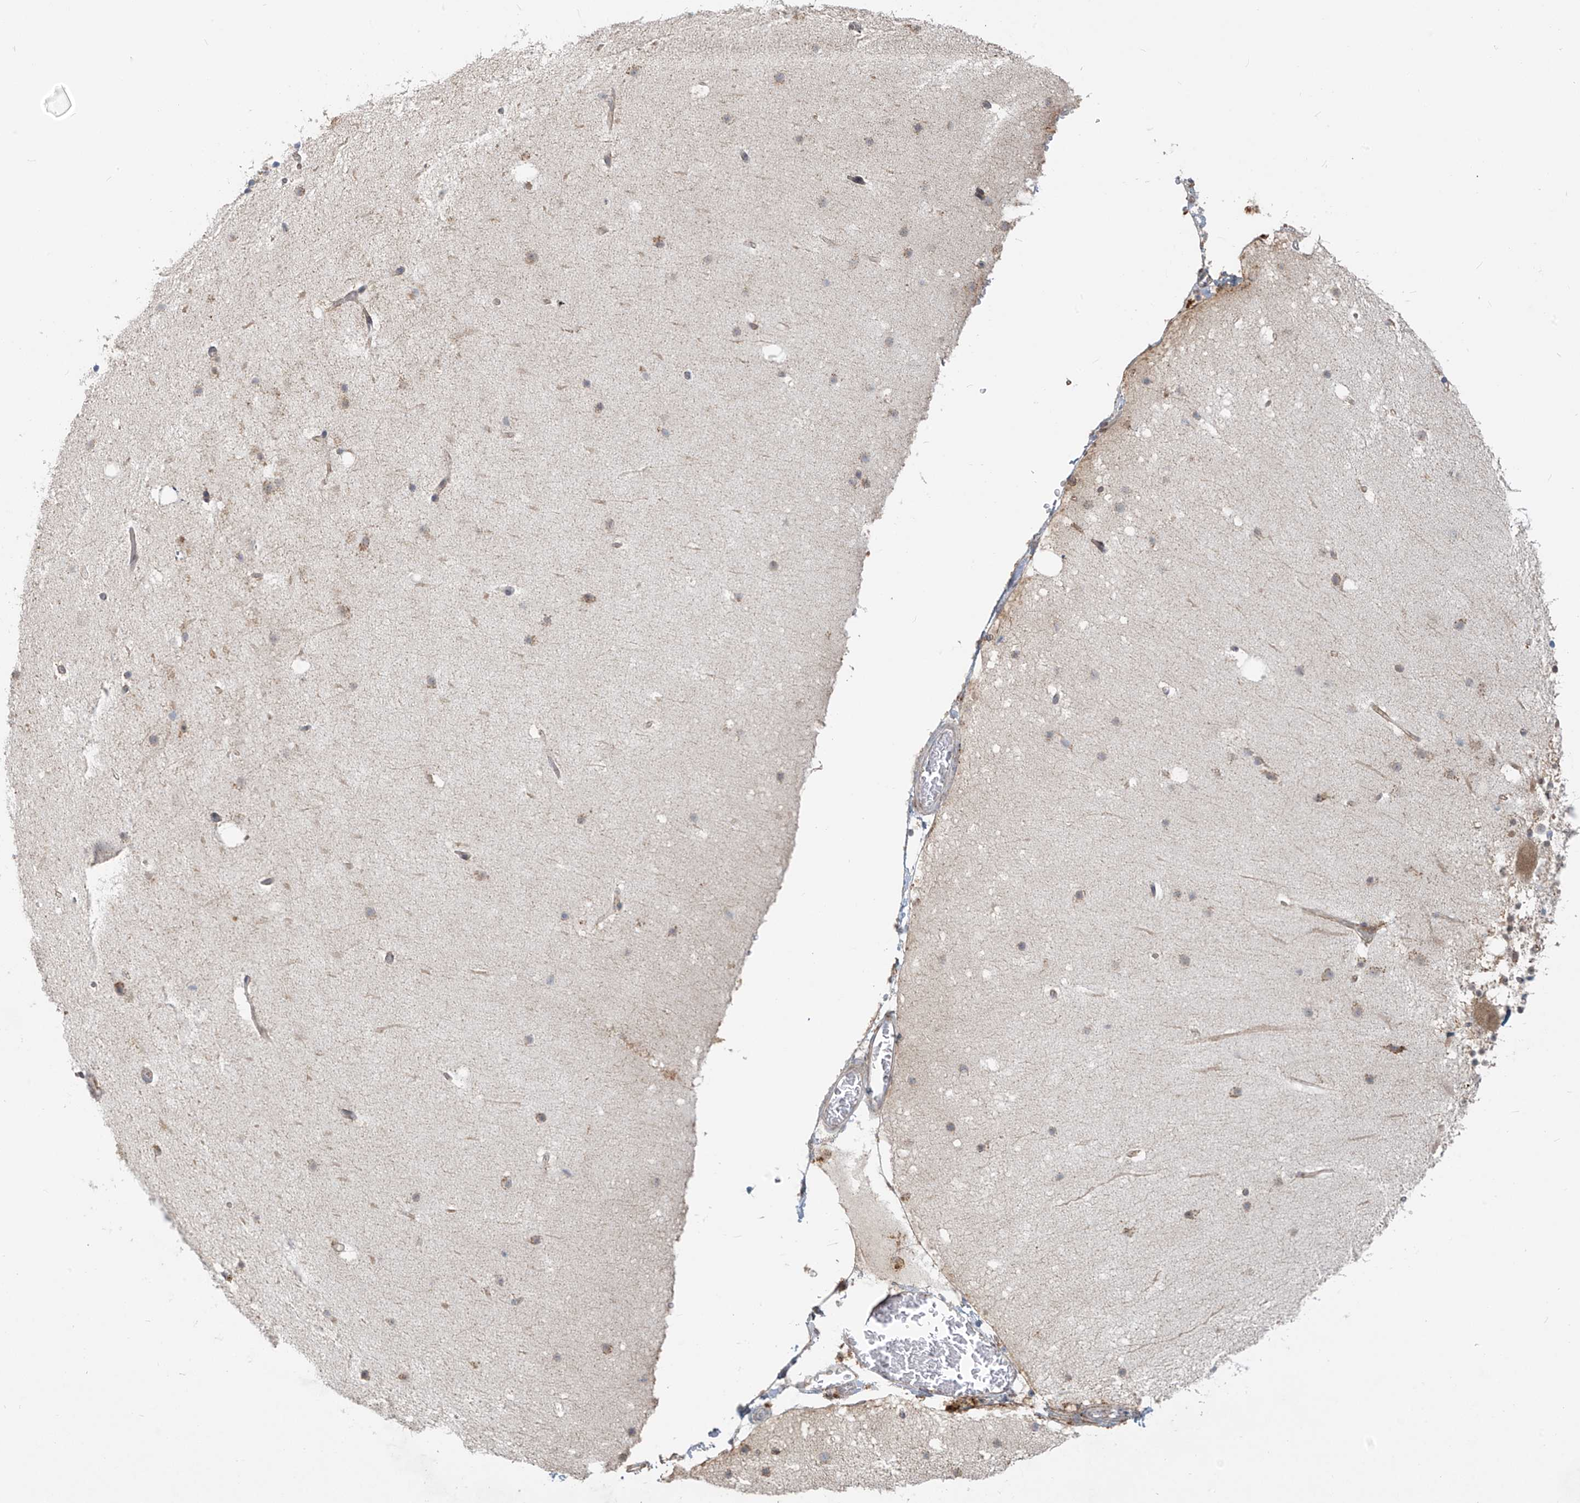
{"staining": {"intensity": "weak", "quantity": "<25%", "location": "cytoplasmic/membranous"}, "tissue": "cerebellum", "cell_type": "Cells in granular layer", "image_type": "normal", "snomed": [{"axis": "morphology", "description": "Normal tissue, NOS"}, {"axis": "topography", "description": "Cerebellum"}], "caption": "This photomicrograph is of normal cerebellum stained with immunohistochemistry to label a protein in brown with the nuclei are counter-stained blue. There is no staining in cells in granular layer.", "gene": "KATNIP", "patient": {"sex": "male", "age": 57}}